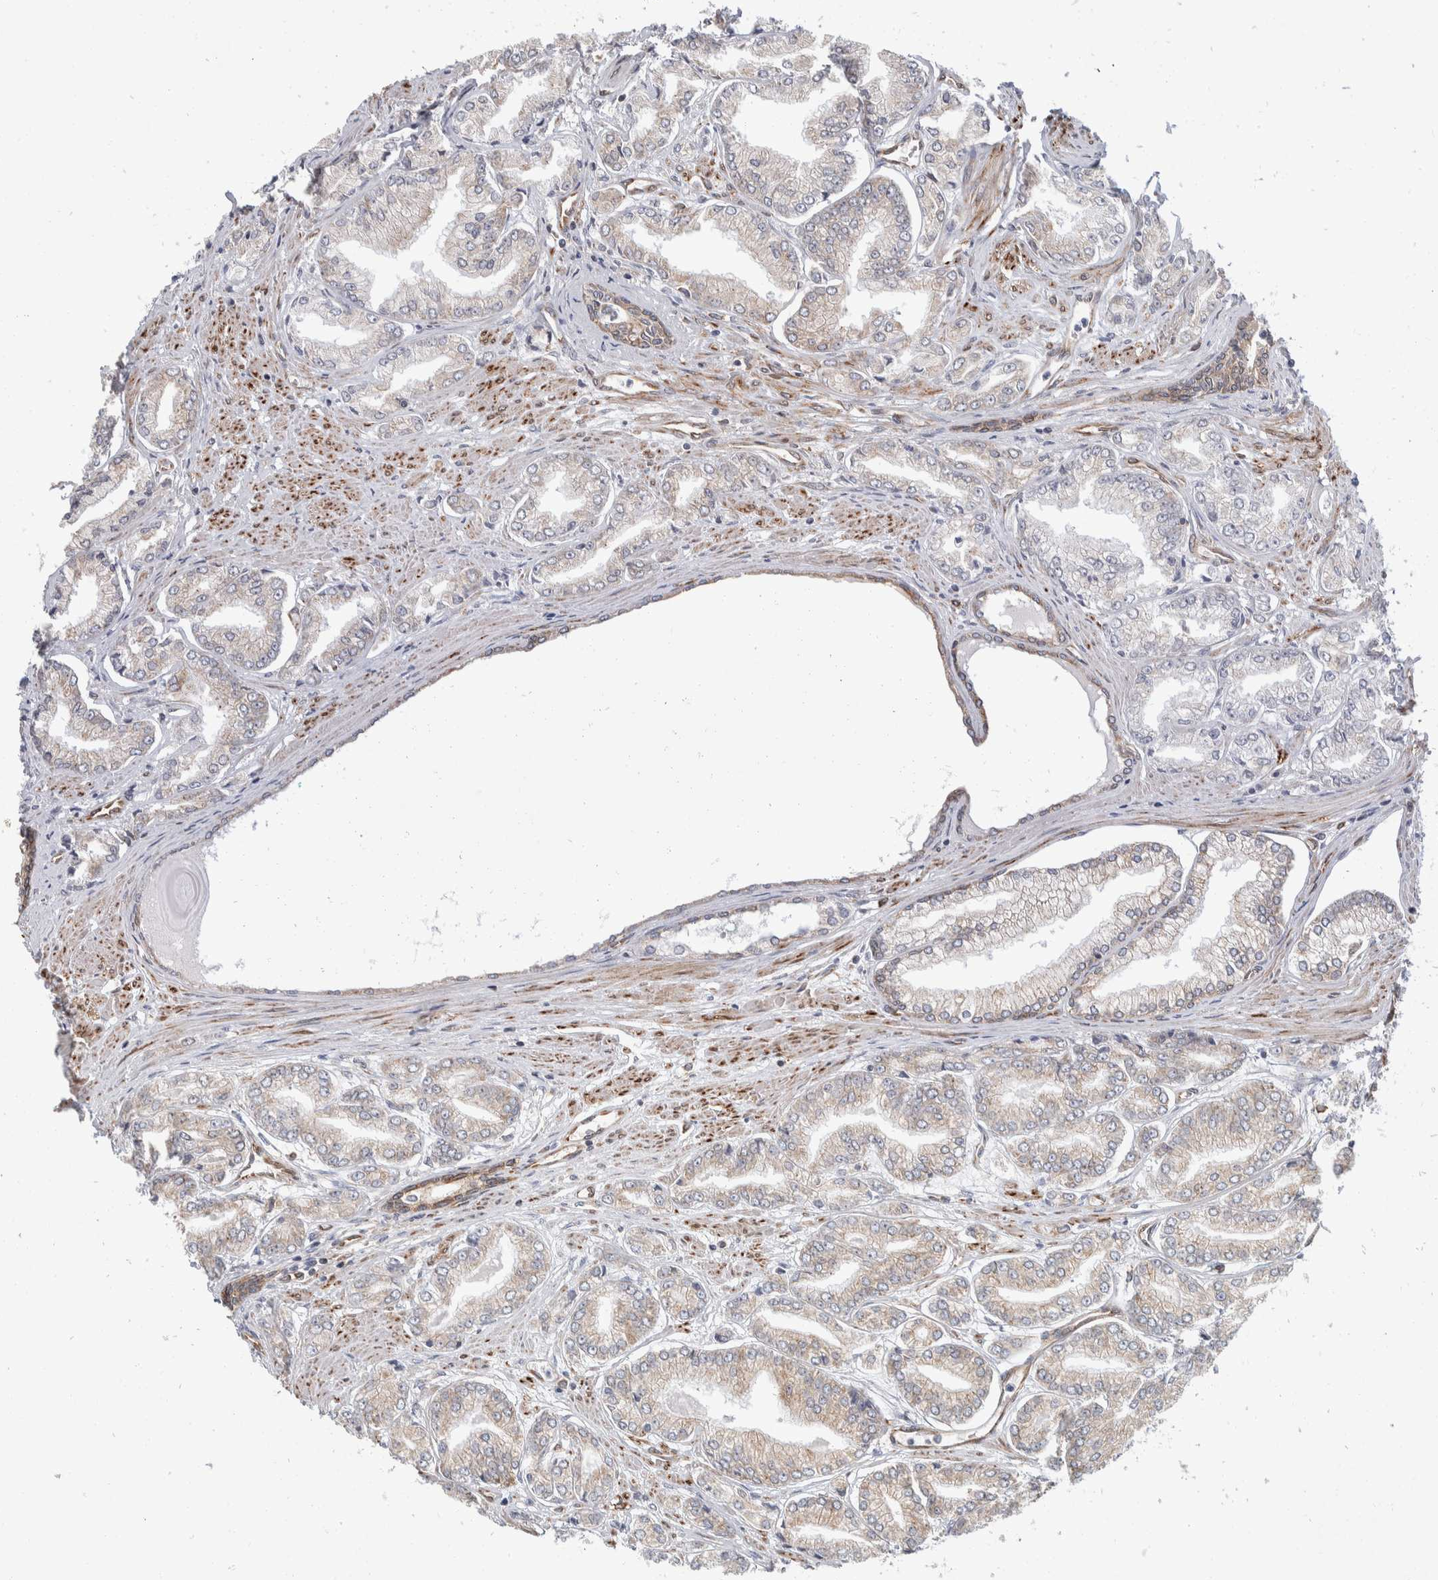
{"staining": {"intensity": "weak", "quantity": "25%-75%", "location": "cytoplasmic/membranous"}, "tissue": "prostate cancer", "cell_type": "Tumor cells", "image_type": "cancer", "snomed": [{"axis": "morphology", "description": "Adenocarcinoma, Low grade"}, {"axis": "topography", "description": "Prostate"}], "caption": "Protein expression analysis of prostate adenocarcinoma (low-grade) reveals weak cytoplasmic/membranous expression in approximately 25%-75% of tumor cells. (DAB (3,3'-diaminobenzidine) IHC with brightfield microscopy, high magnification).", "gene": "TMEM245", "patient": {"sex": "male", "age": 52}}